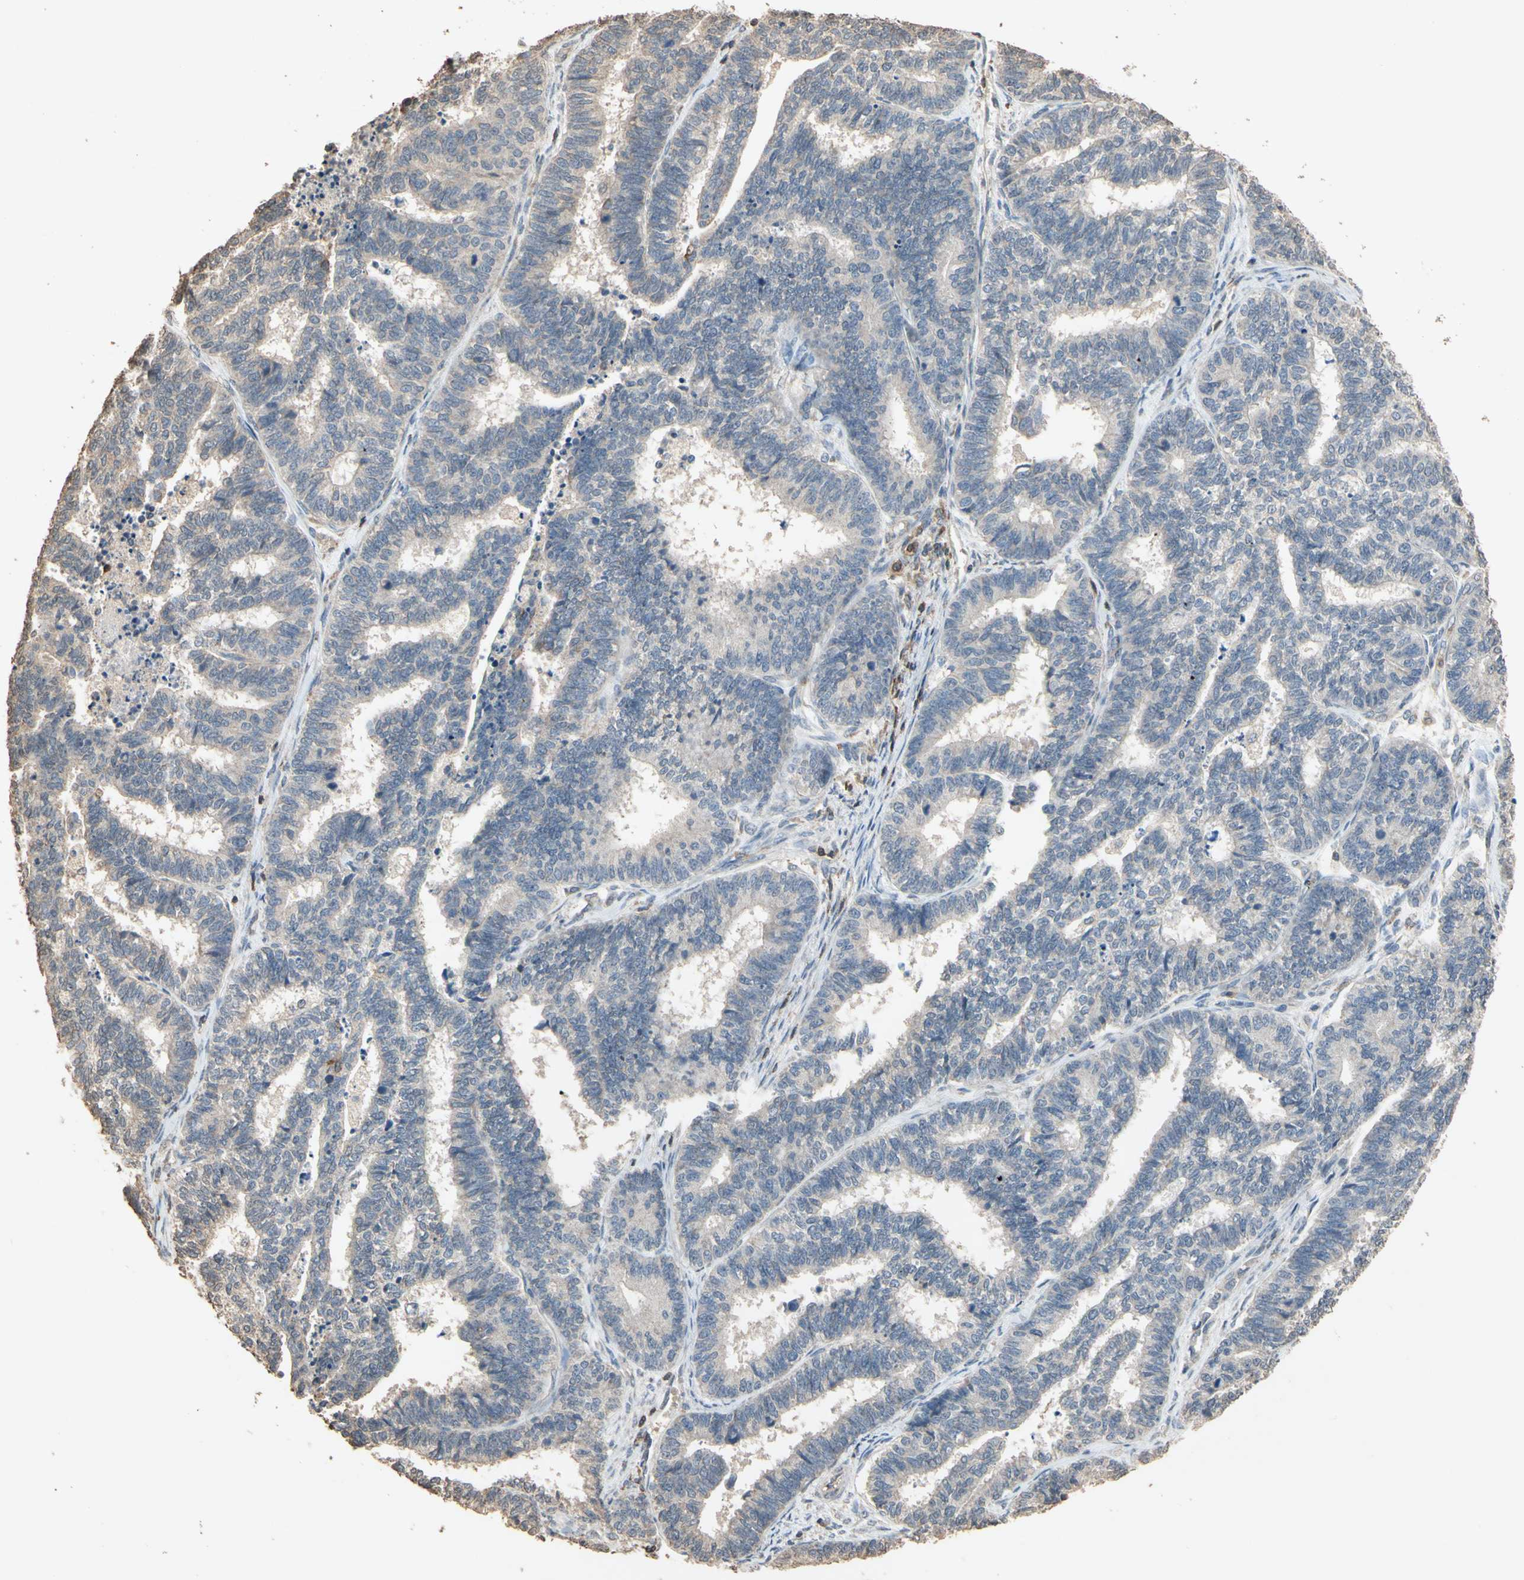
{"staining": {"intensity": "weak", "quantity": "<25%", "location": "cytoplasmic/membranous"}, "tissue": "endometrial cancer", "cell_type": "Tumor cells", "image_type": "cancer", "snomed": [{"axis": "morphology", "description": "Adenocarcinoma, NOS"}, {"axis": "topography", "description": "Endometrium"}], "caption": "This is a micrograph of immunohistochemistry staining of adenocarcinoma (endometrial), which shows no staining in tumor cells.", "gene": "MAP3K10", "patient": {"sex": "female", "age": 70}}